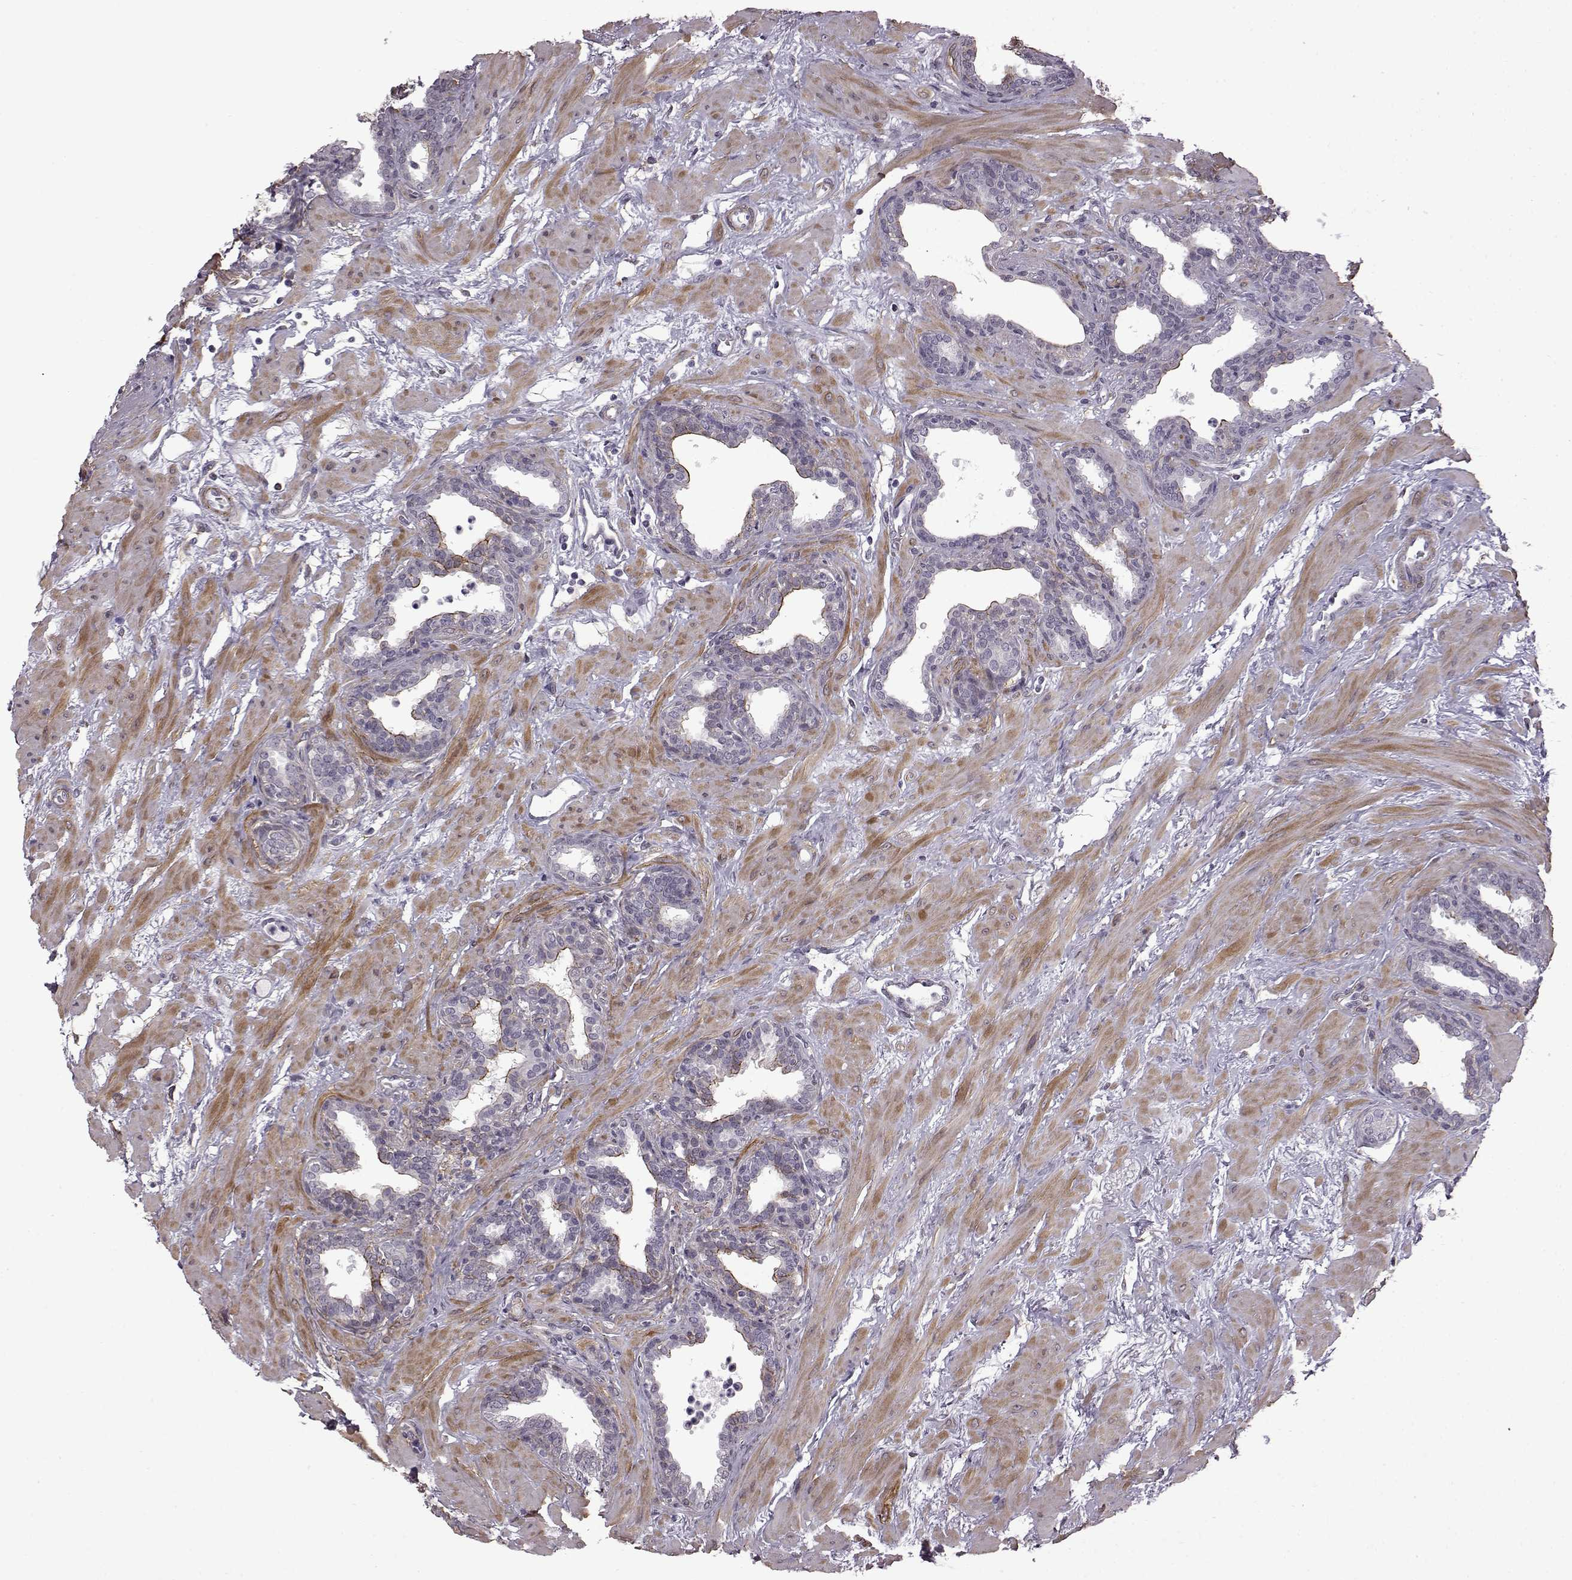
{"staining": {"intensity": "negative", "quantity": "none", "location": "none"}, "tissue": "prostate", "cell_type": "Glandular cells", "image_type": "normal", "snomed": [{"axis": "morphology", "description": "Normal tissue, NOS"}, {"axis": "topography", "description": "Prostate"}], "caption": "This is an immunohistochemistry (IHC) photomicrograph of unremarkable prostate. There is no positivity in glandular cells.", "gene": "SYNPO2", "patient": {"sex": "male", "age": 37}}